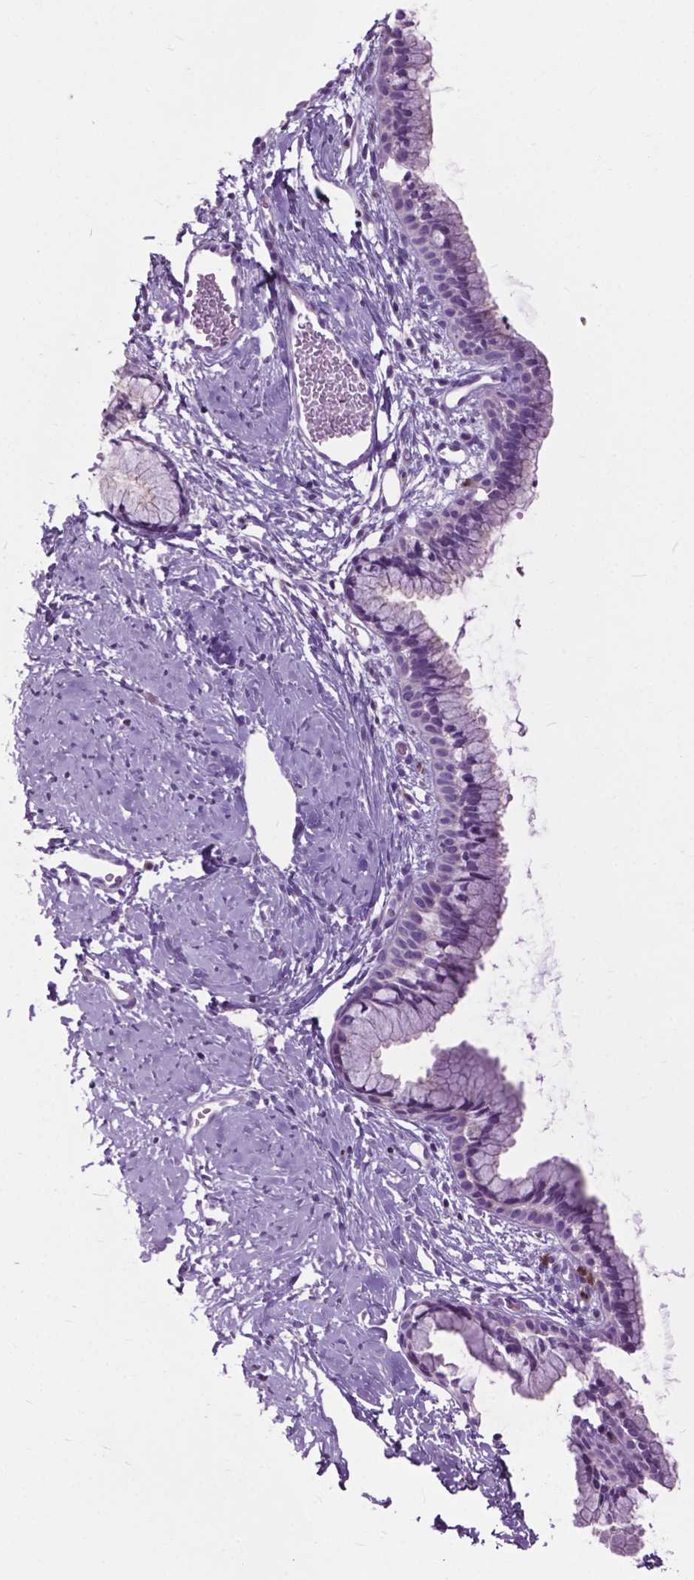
{"staining": {"intensity": "negative", "quantity": "none", "location": "none"}, "tissue": "cervix", "cell_type": "Glandular cells", "image_type": "normal", "snomed": [{"axis": "morphology", "description": "Normal tissue, NOS"}, {"axis": "topography", "description": "Cervix"}], "caption": "High power microscopy image of an immunohistochemistry (IHC) micrograph of unremarkable cervix, revealing no significant positivity in glandular cells.", "gene": "PRR35", "patient": {"sex": "female", "age": 40}}